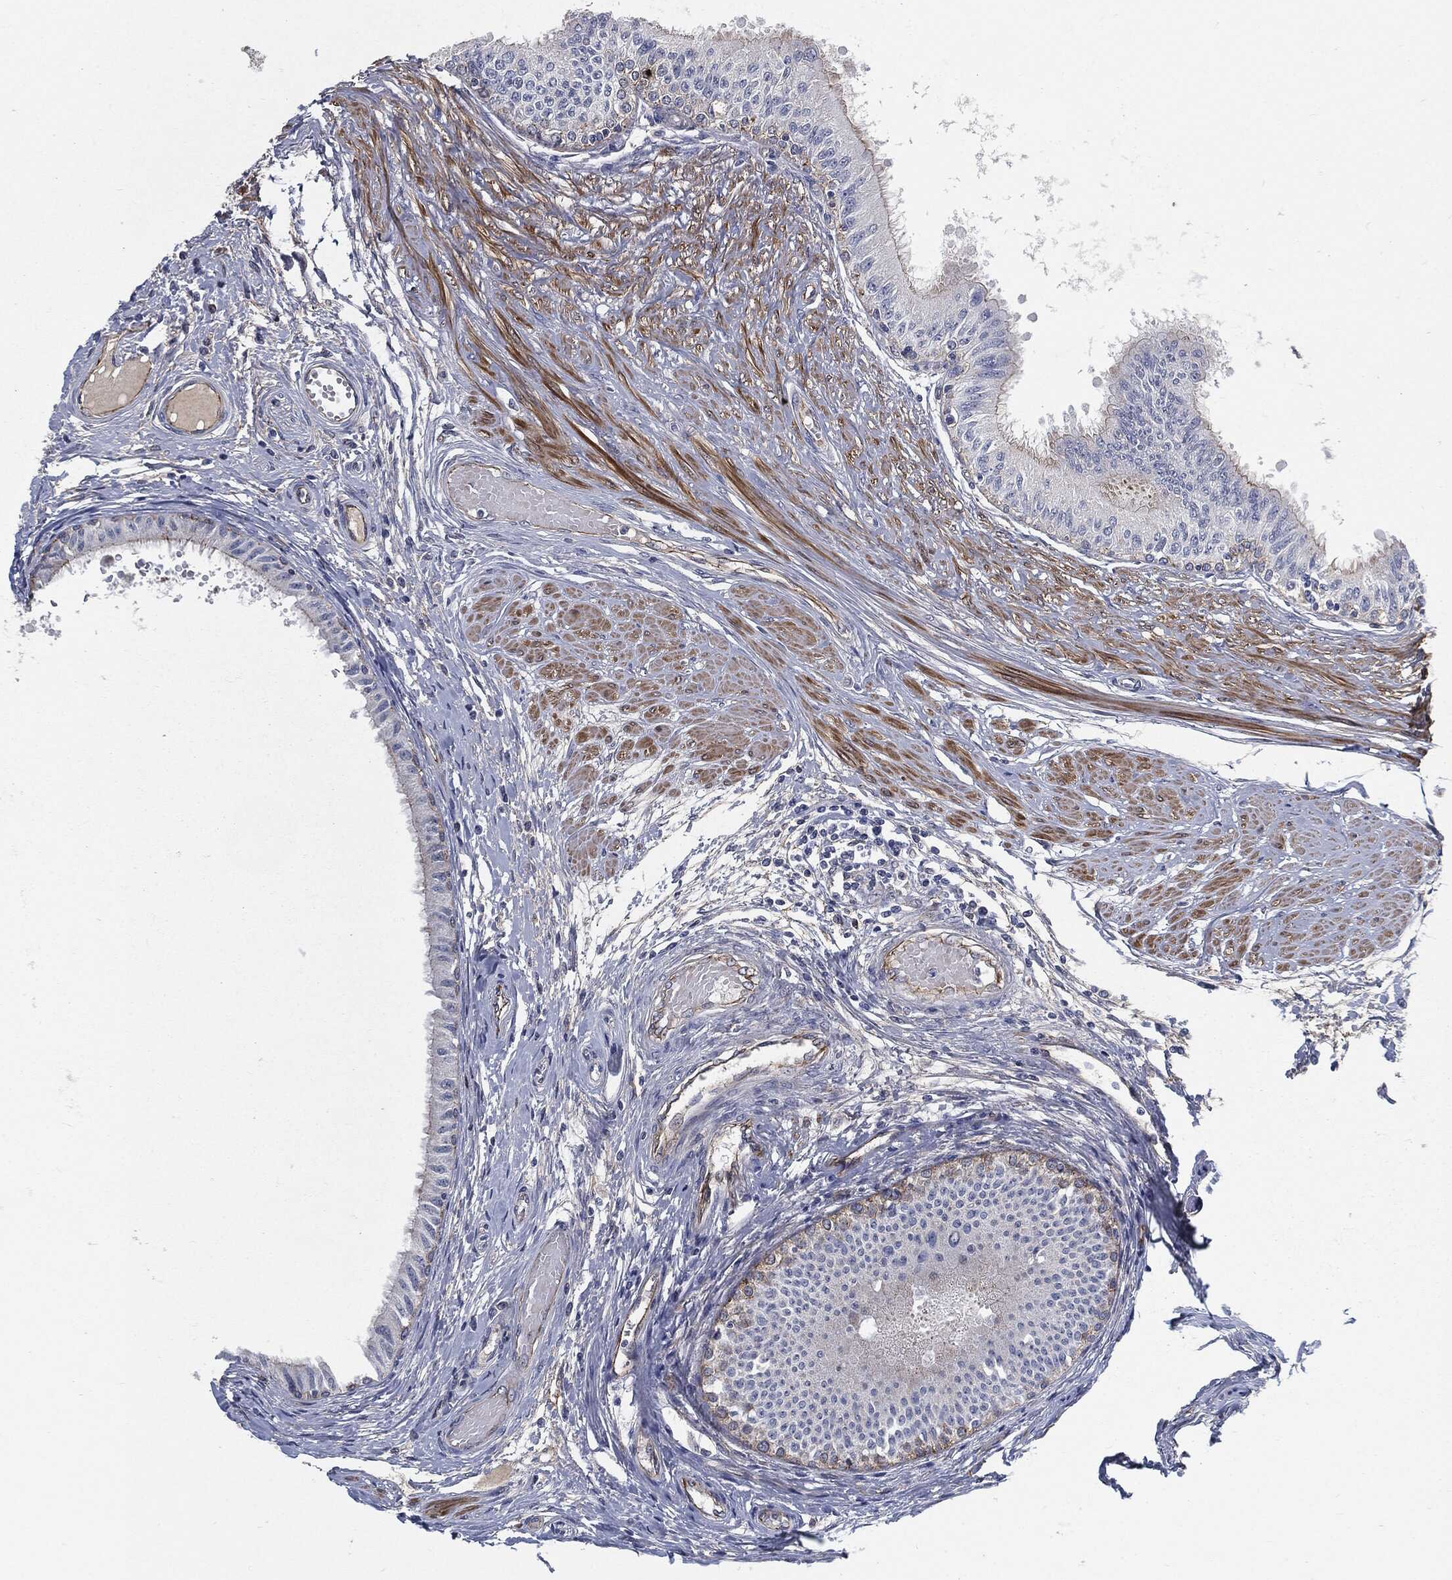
{"staining": {"intensity": "strong", "quantity": "<25%", "location": "cytoplasmic/membranous"}, "tissue": "epididymis", "cell_type": "Glandular cells", "image_type": "normal", "snomed": [{"axis": "morphology", "description": "Normal tissue, NOS"}, {"axis": "morphology", "description": "Seminoma, NOS"}, {"axis": "topography", "description": "Testis"}, {"axis": "topography", "description": "Epididymis"}], "caption": "Epididymis stained for a protein displays strong cytoplasmic/membranous positivity in glandular cells. Using DAB (brown) and hematoxylin (blue) stains, captured at high magnification using brightfield microscopy.", "gene": "SVIL", "patient": {"sex": "male", "age": 61}}